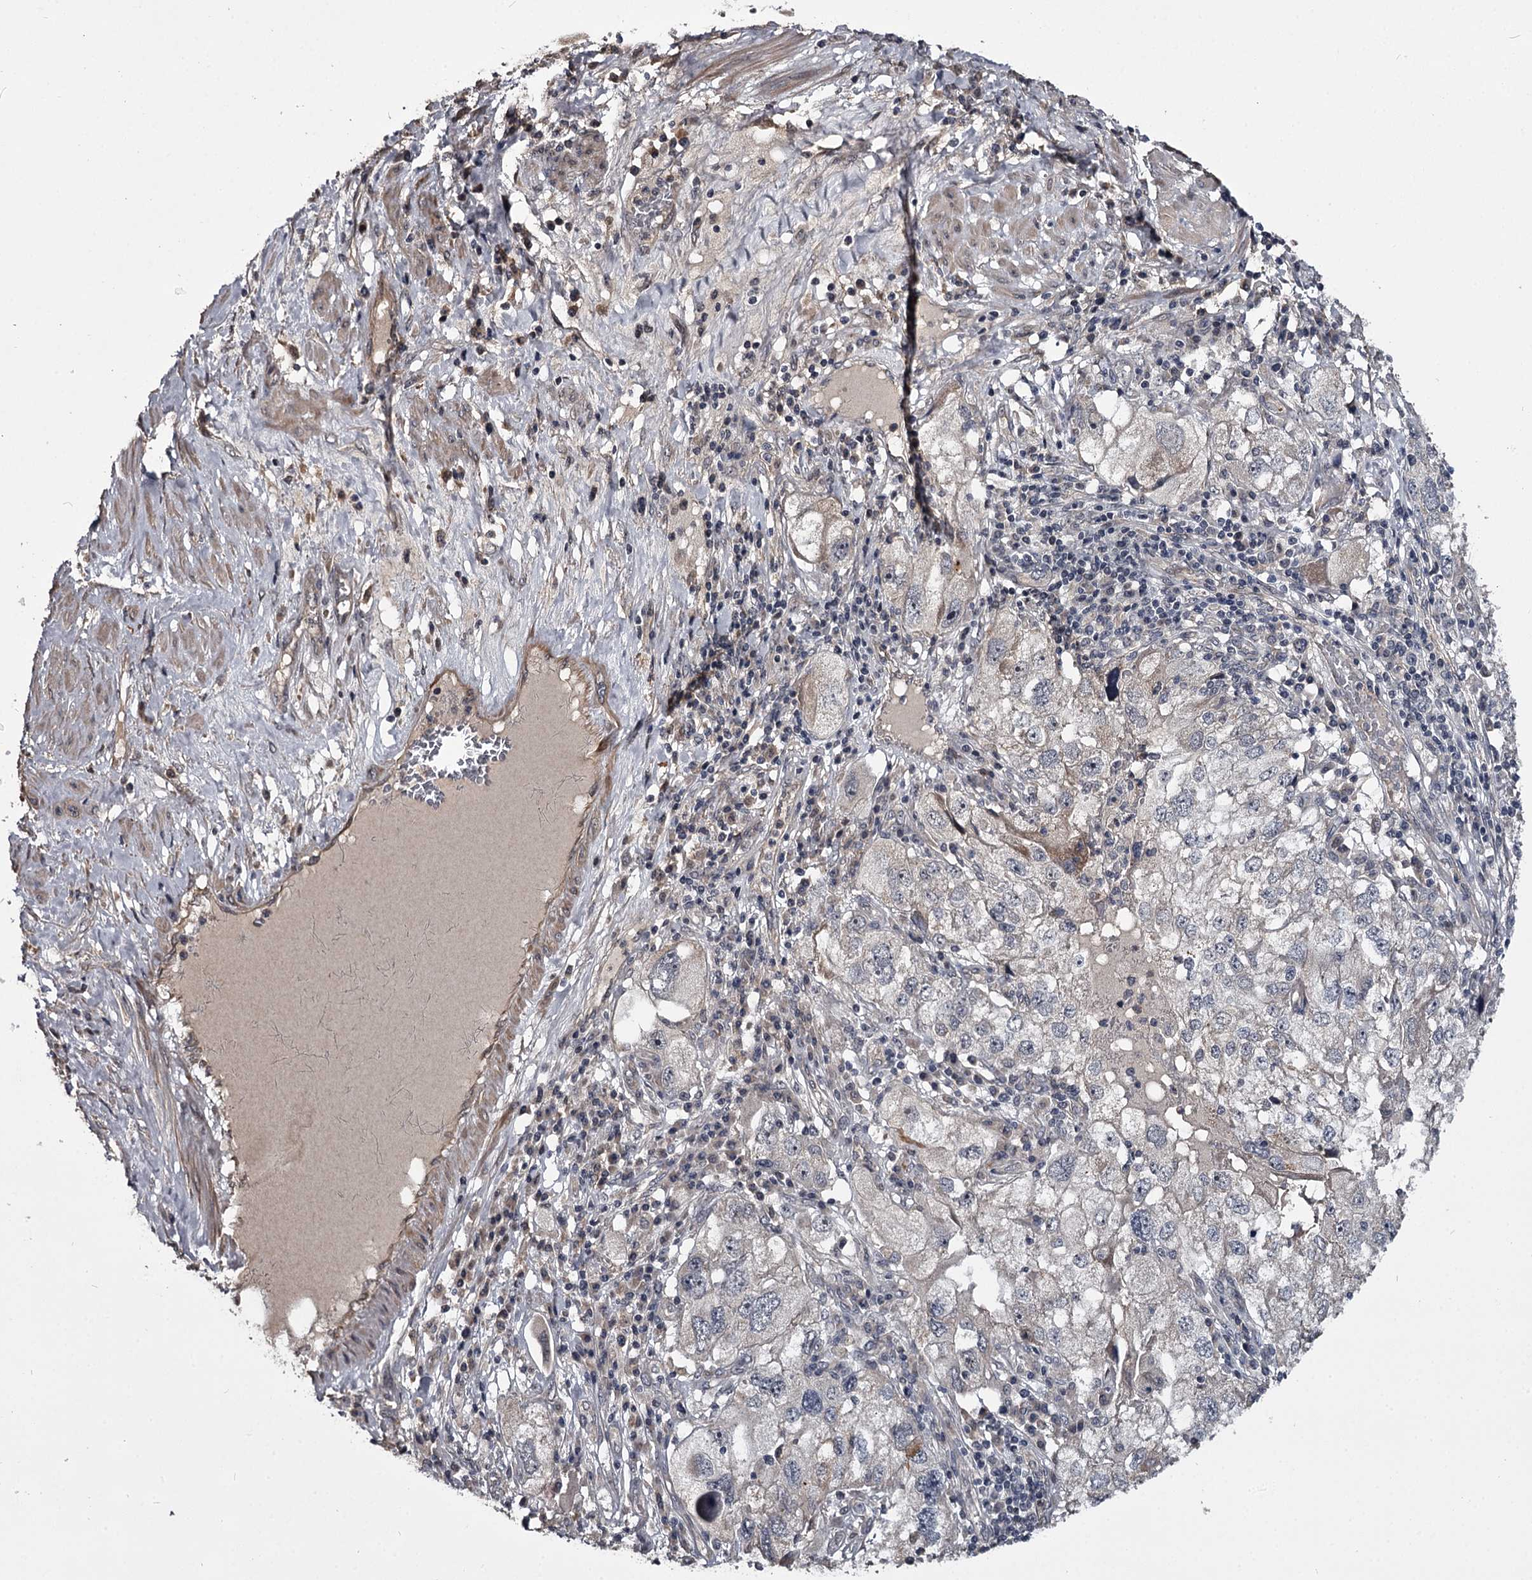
{"staining": {"intensity": "negative", "quantity": "none", "location": "none"}, "tissue": "endometrial cancer", "cell_type": "Tumor cells", "image_type": "cancer", "snomed": [{"axis": "morphology", "description": "Adenocarcinoma, NOS"}, {"axis": "topography", "description": "Endometrium"}], "caption": "The image displays no significant staining in tumor cells of endometrial cancer. Nuclei are stained in blue.", "gene": "CWF19L2", "patient": {"sex": "female", "age": 49}}